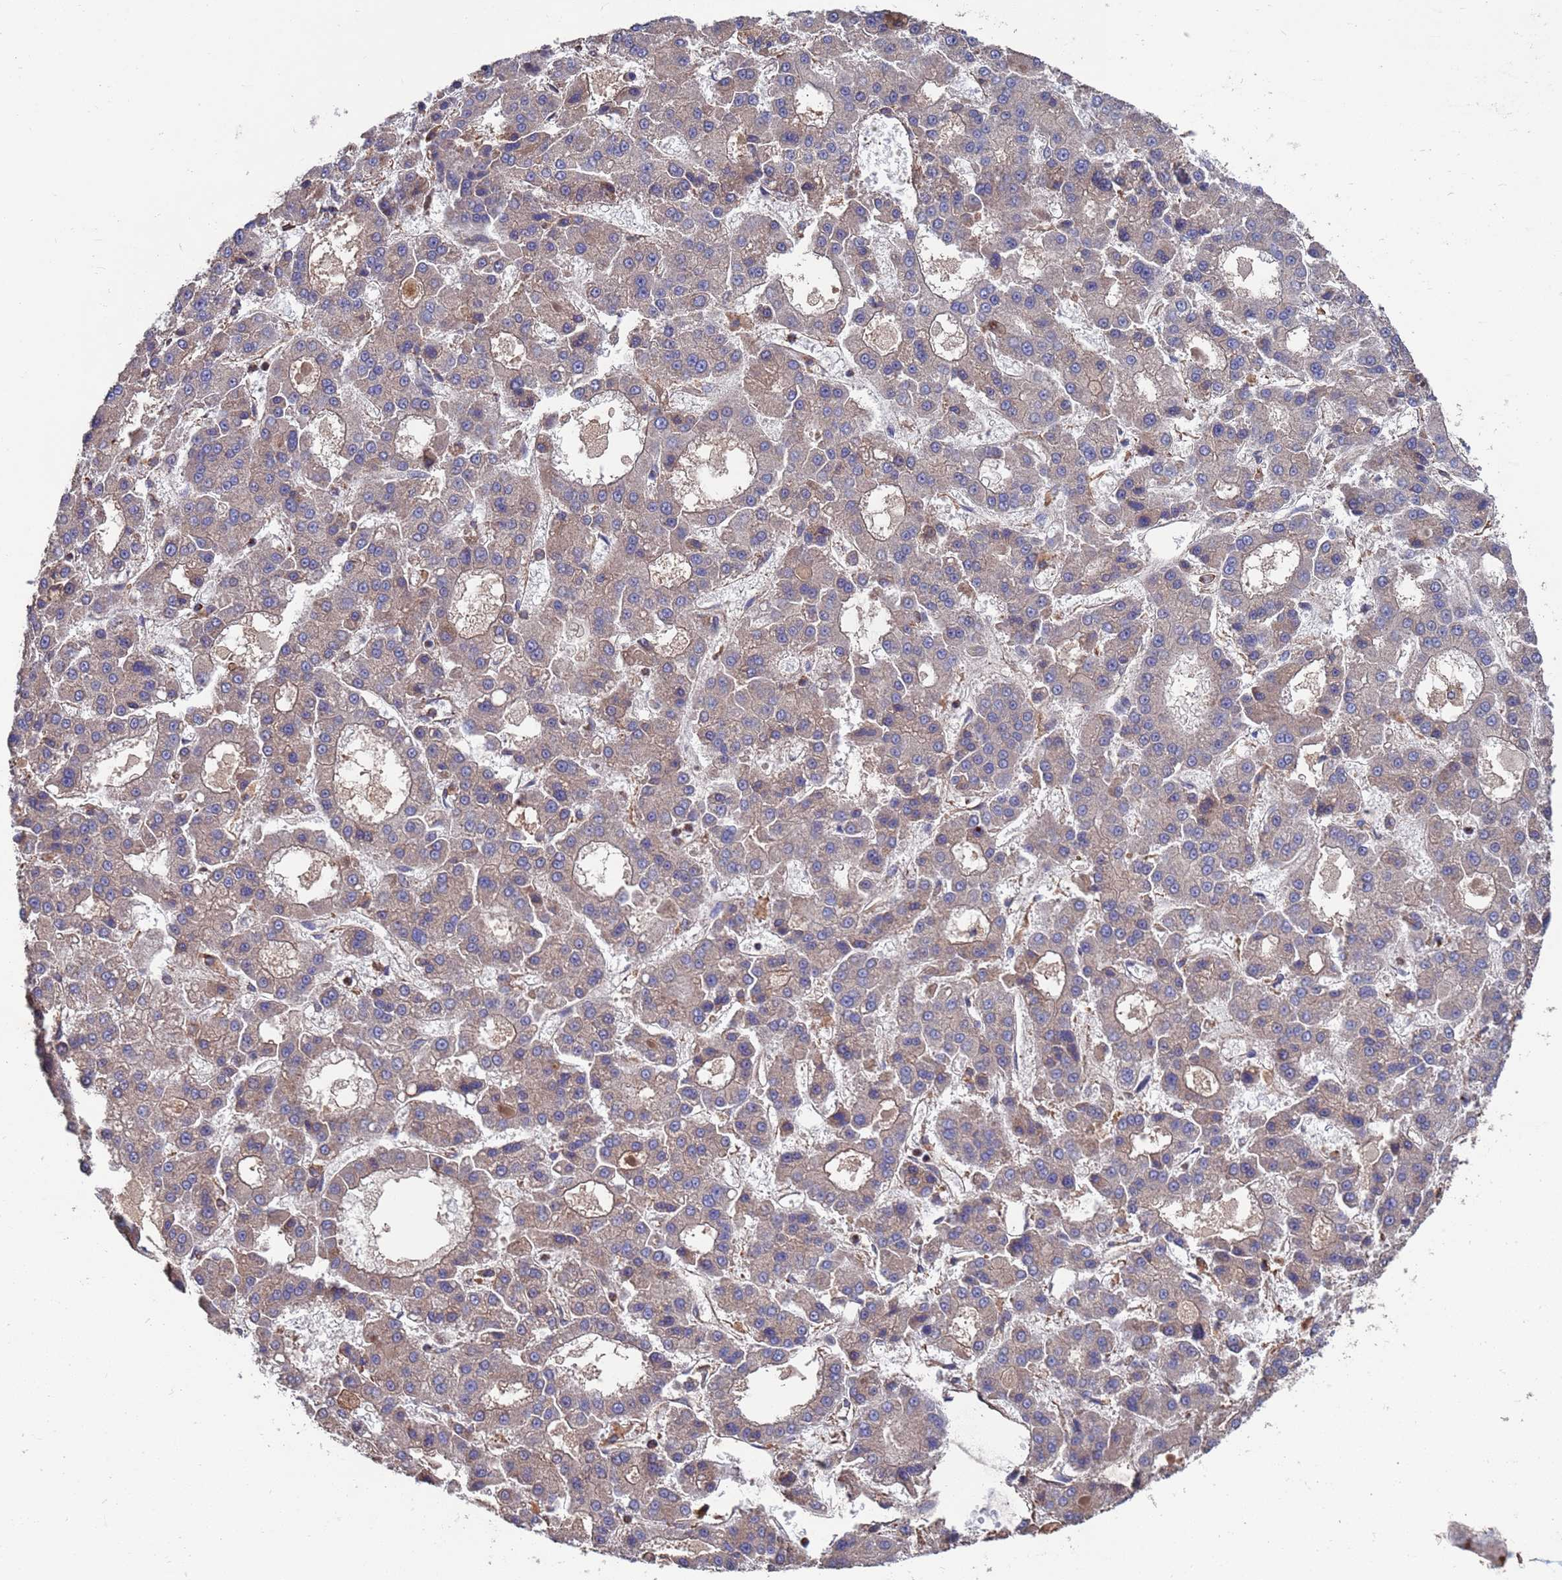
{"staining": {"intensity": "weak", "quantity": "<25%", "location": "cytoplasmic/membranous"}, "tissue": "liver cancer", "cell_type": "Tumor cells", "image_type": "cancer", "snomed": [{"axis": "morphology", "description": "Carcinoma, Hepatocellular, NOS"}, {"axis": "topography", "description": "Liver"}], "caption": "A photomicrograph of liver cancer (hepatocellular carcinoma) stained for a protein exhibits no brown staining in tumor cells.", "gene": "PYCR1", "patient": {"sex": "male", "age": 70}}